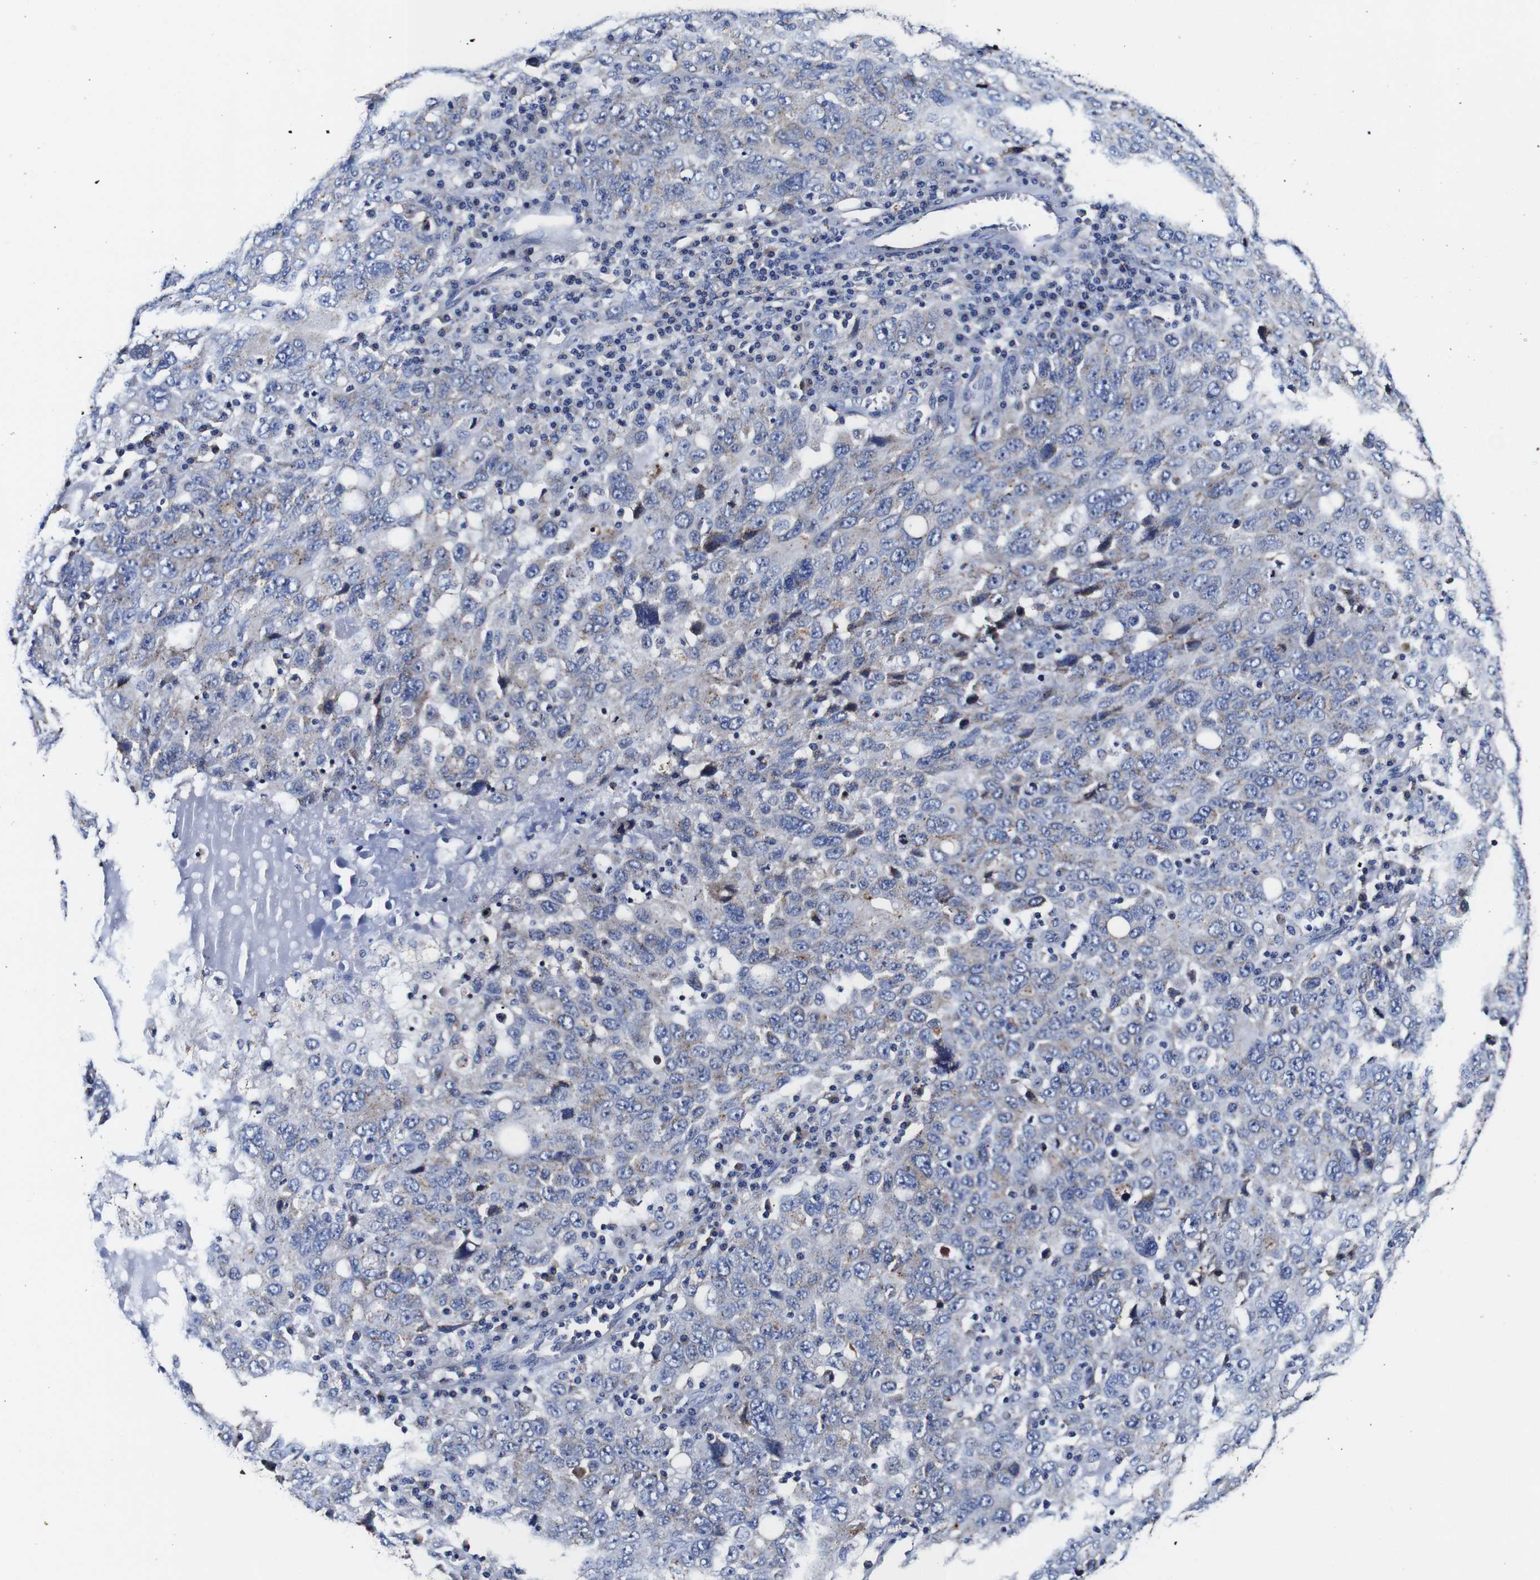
{"staining": {"intensity": "weak", "quantity": "<25%", "location": "cytoplasmic/membranous"}, "tissue": "ovarian cancer", "cell_type": "Tumor cells", "image_type": "cancer", "snomed": [{"axis": "morphology", "description": "Carcinoma, endometroid"}, {"axis": "topography", "description": "Ovary"}], "caption": "Photomicrograph shows no significant protein positivity in tumor cells of endometroid carcinoma (ovarian).", "gene": "PDCD6IP", "patient": {"sex": "female", "age": 62}}